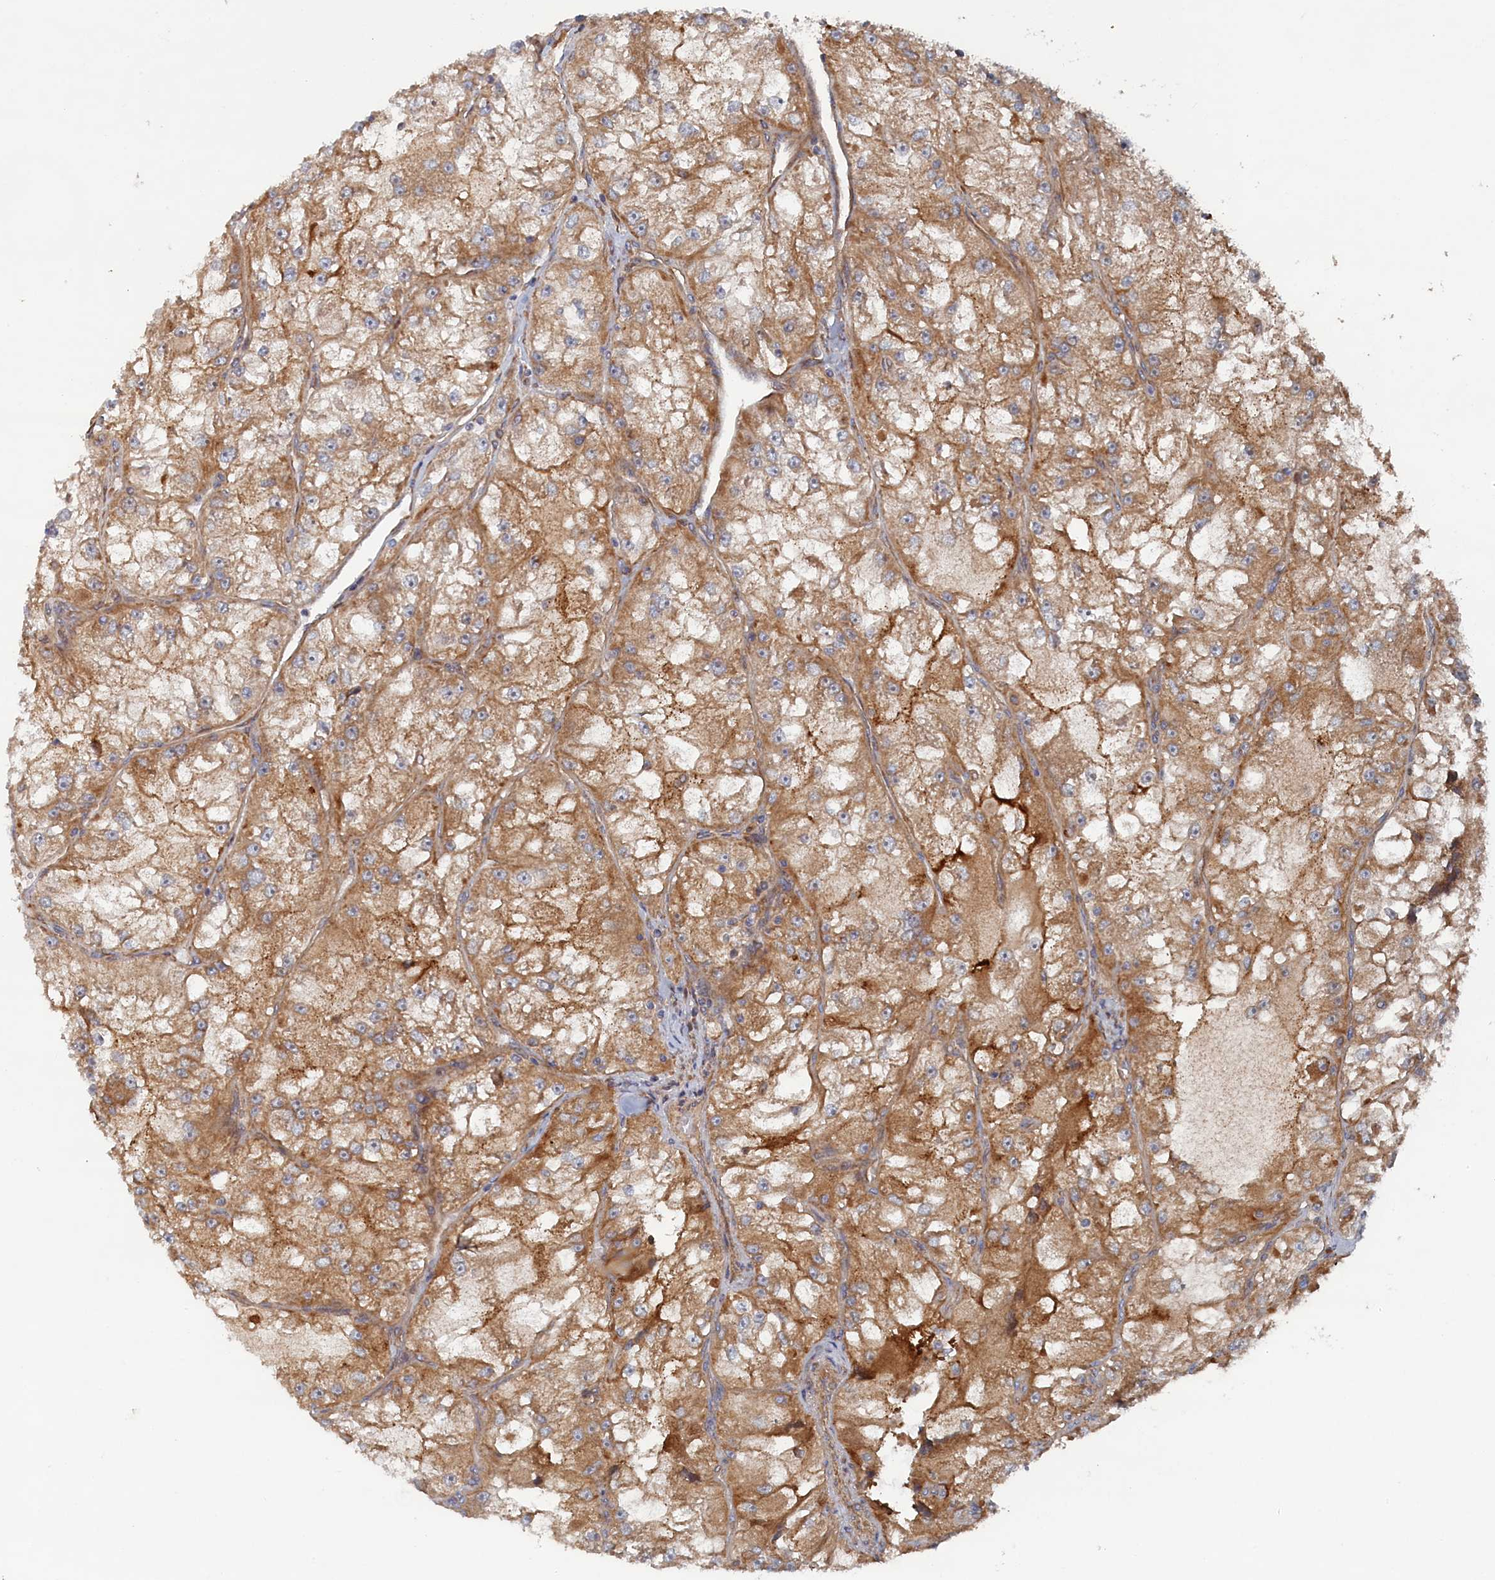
{"staining": {"intensity": "moderate", "quantity": ">75%", "location": "cytoplasmic/membranous"}, "tissue": "renal cancer", "cell_type": "Tumor cells", "image_type": "cancer", "snomed": [{"axis": "morphology", "description": "Adenocarcinoma, NOS"}, {"axis": "topography", "description": "Kidney"}], "caption": "There is medium levels of moderate cytoplasmic/membranous positivity in tumor cells of renal cancer (adenocarcinoma), as demonstrated by immunohistochemical staining (brown color).", "gene": "TMEM196", "patient": {"sex": "female", "age": 72}}